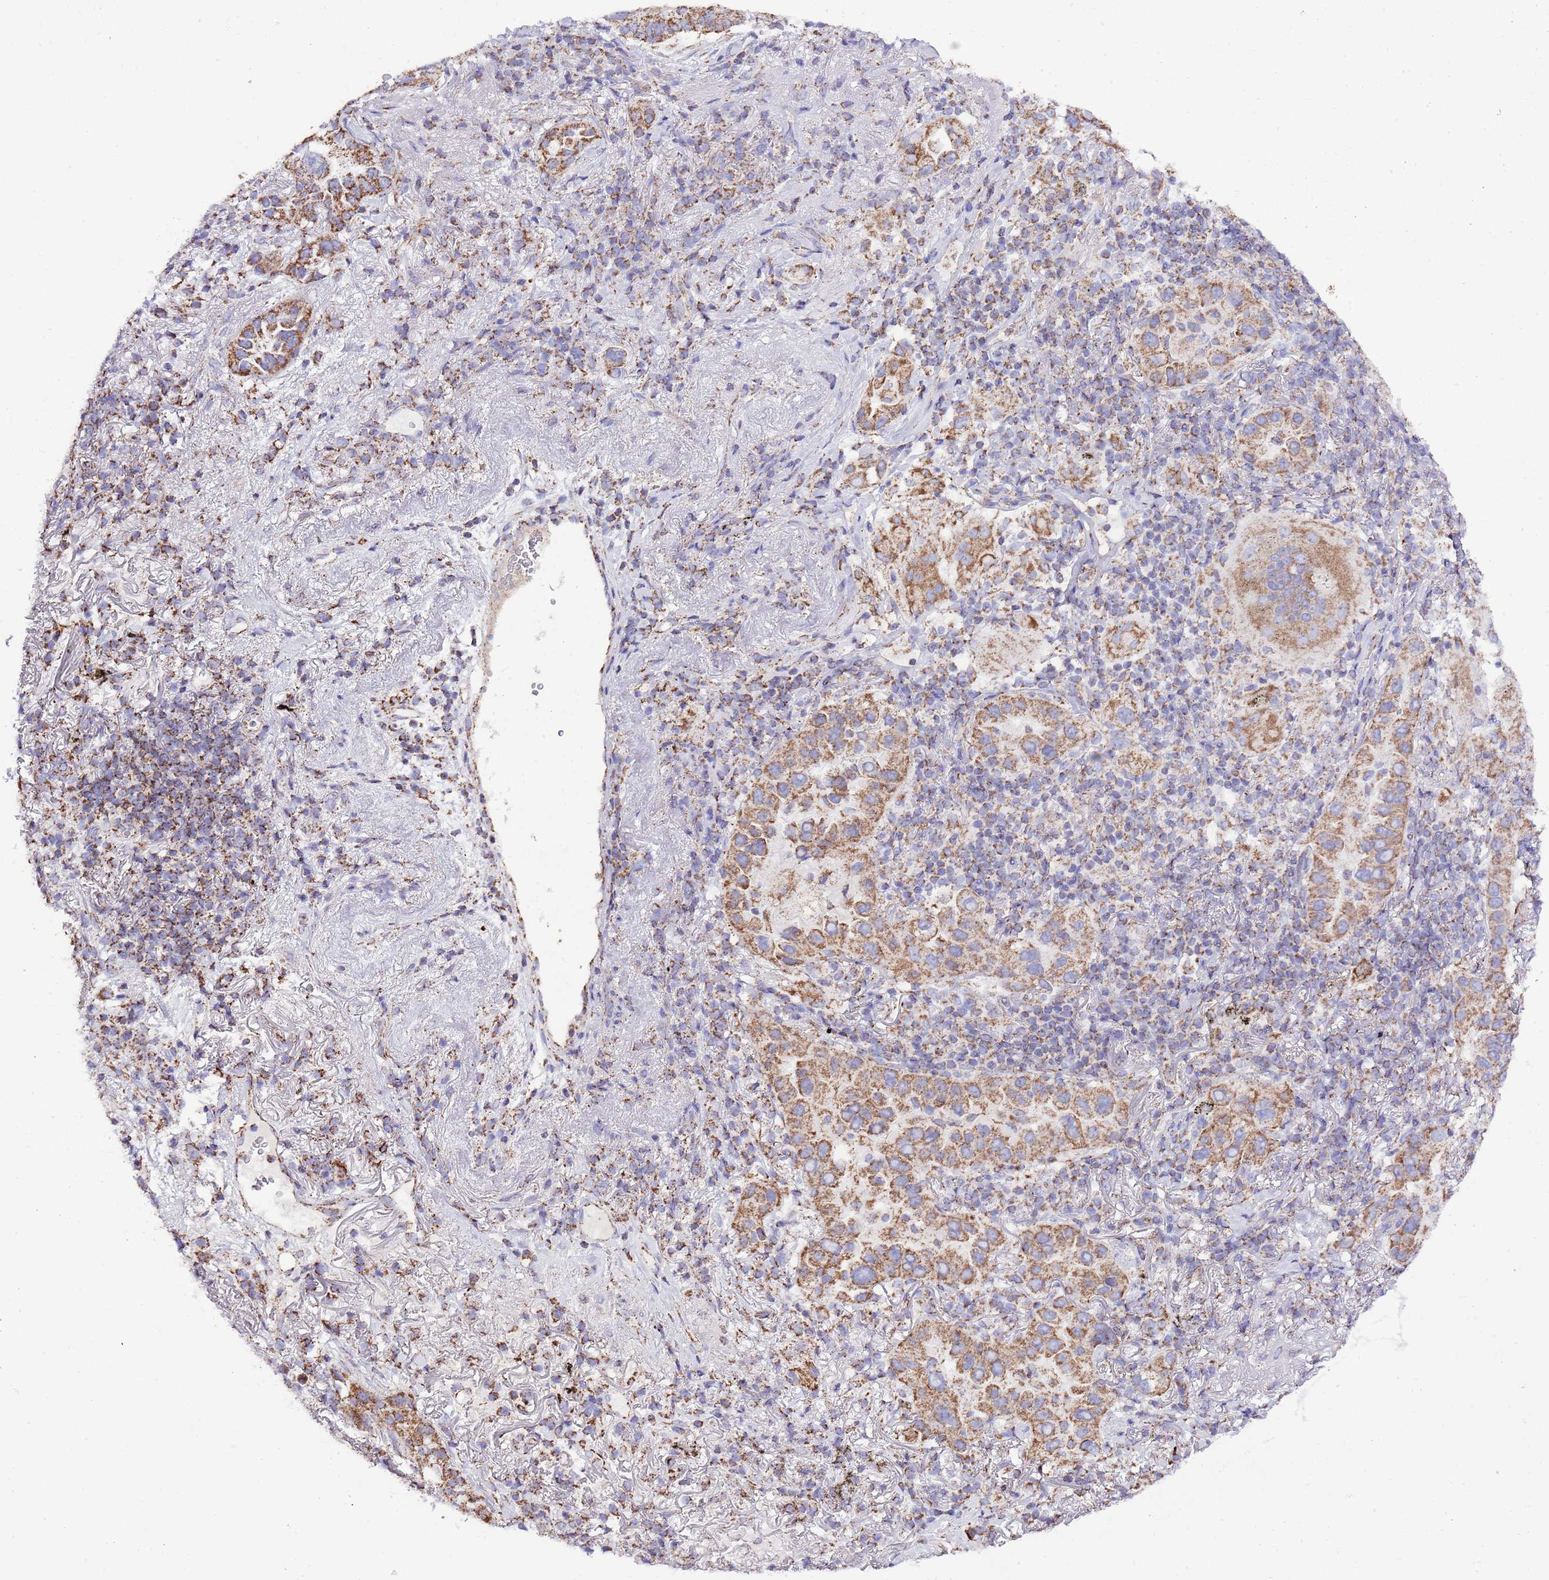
{"staining": {"intensity": "moderate", "quantity": ">75%", "location": "cytoplasmic/membranous"}, "tissue": "lung cancer", "cell_type": "Tumor cells", "image_type": "cancer", "snomed": [{"axis": "morphology", "description": "Adenocarcinoma, NOS"}, {"axis": "topography", "description": "Lung"}], "caption": "High-magnification brightfield microscopy of lung cancer stained with DAB (3,3'-diaminobenzidine) (brown) and counterstained with hematoxylin (blue). tumor cells exhibit moderate cytoplasmic/membranous positivity is seen in about>75% of cells. (DAB IHC, brown staining for protein, blue staining for nuclei).", "gene": "TEKTIP1", "patient": {"sex": "female", "age": 69}}